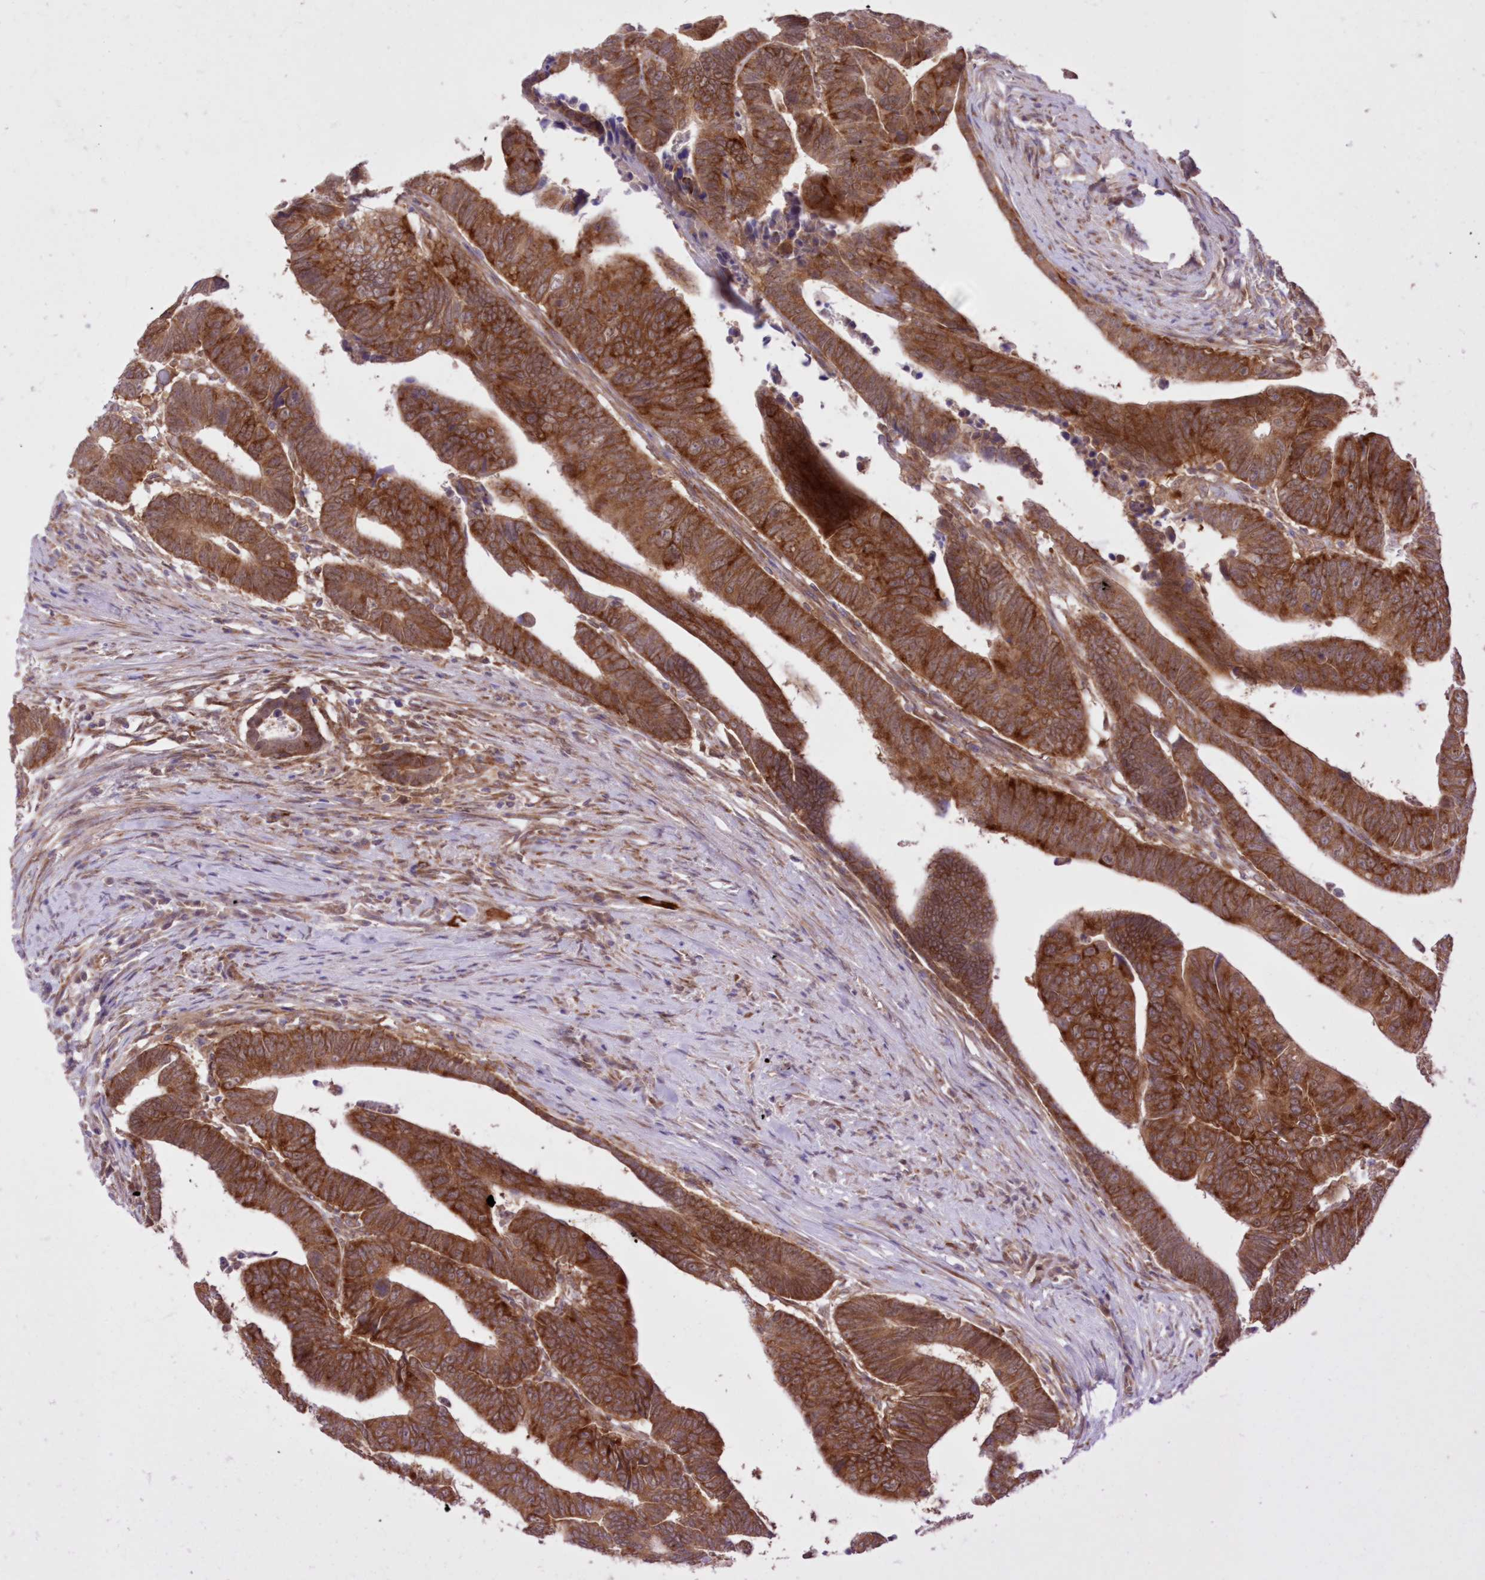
{"staining": {"intensity": "strong", "quantity": ">75%", "location": "cytoplasmic/membranous"}, "tissue": "colorectal cancer", "cell_type": "Tumor cells", "image_type": "cancer", "snomed": [{"axis": "morphology", "description": "Adenocarcinoma, NOS"}, {"axis": "topography", "description": "Rectum"}], "caption": "A high-resolution micrograph shows immunohistochemistry (IHC) staining of colorectal cancer (adenocarcinoma), which exhibits strong cytoplasmic/membranous expression in approximately >75% of tumor cells.", "gene": "RNPEP", "patient": {"sex": "female", "age": 65}}